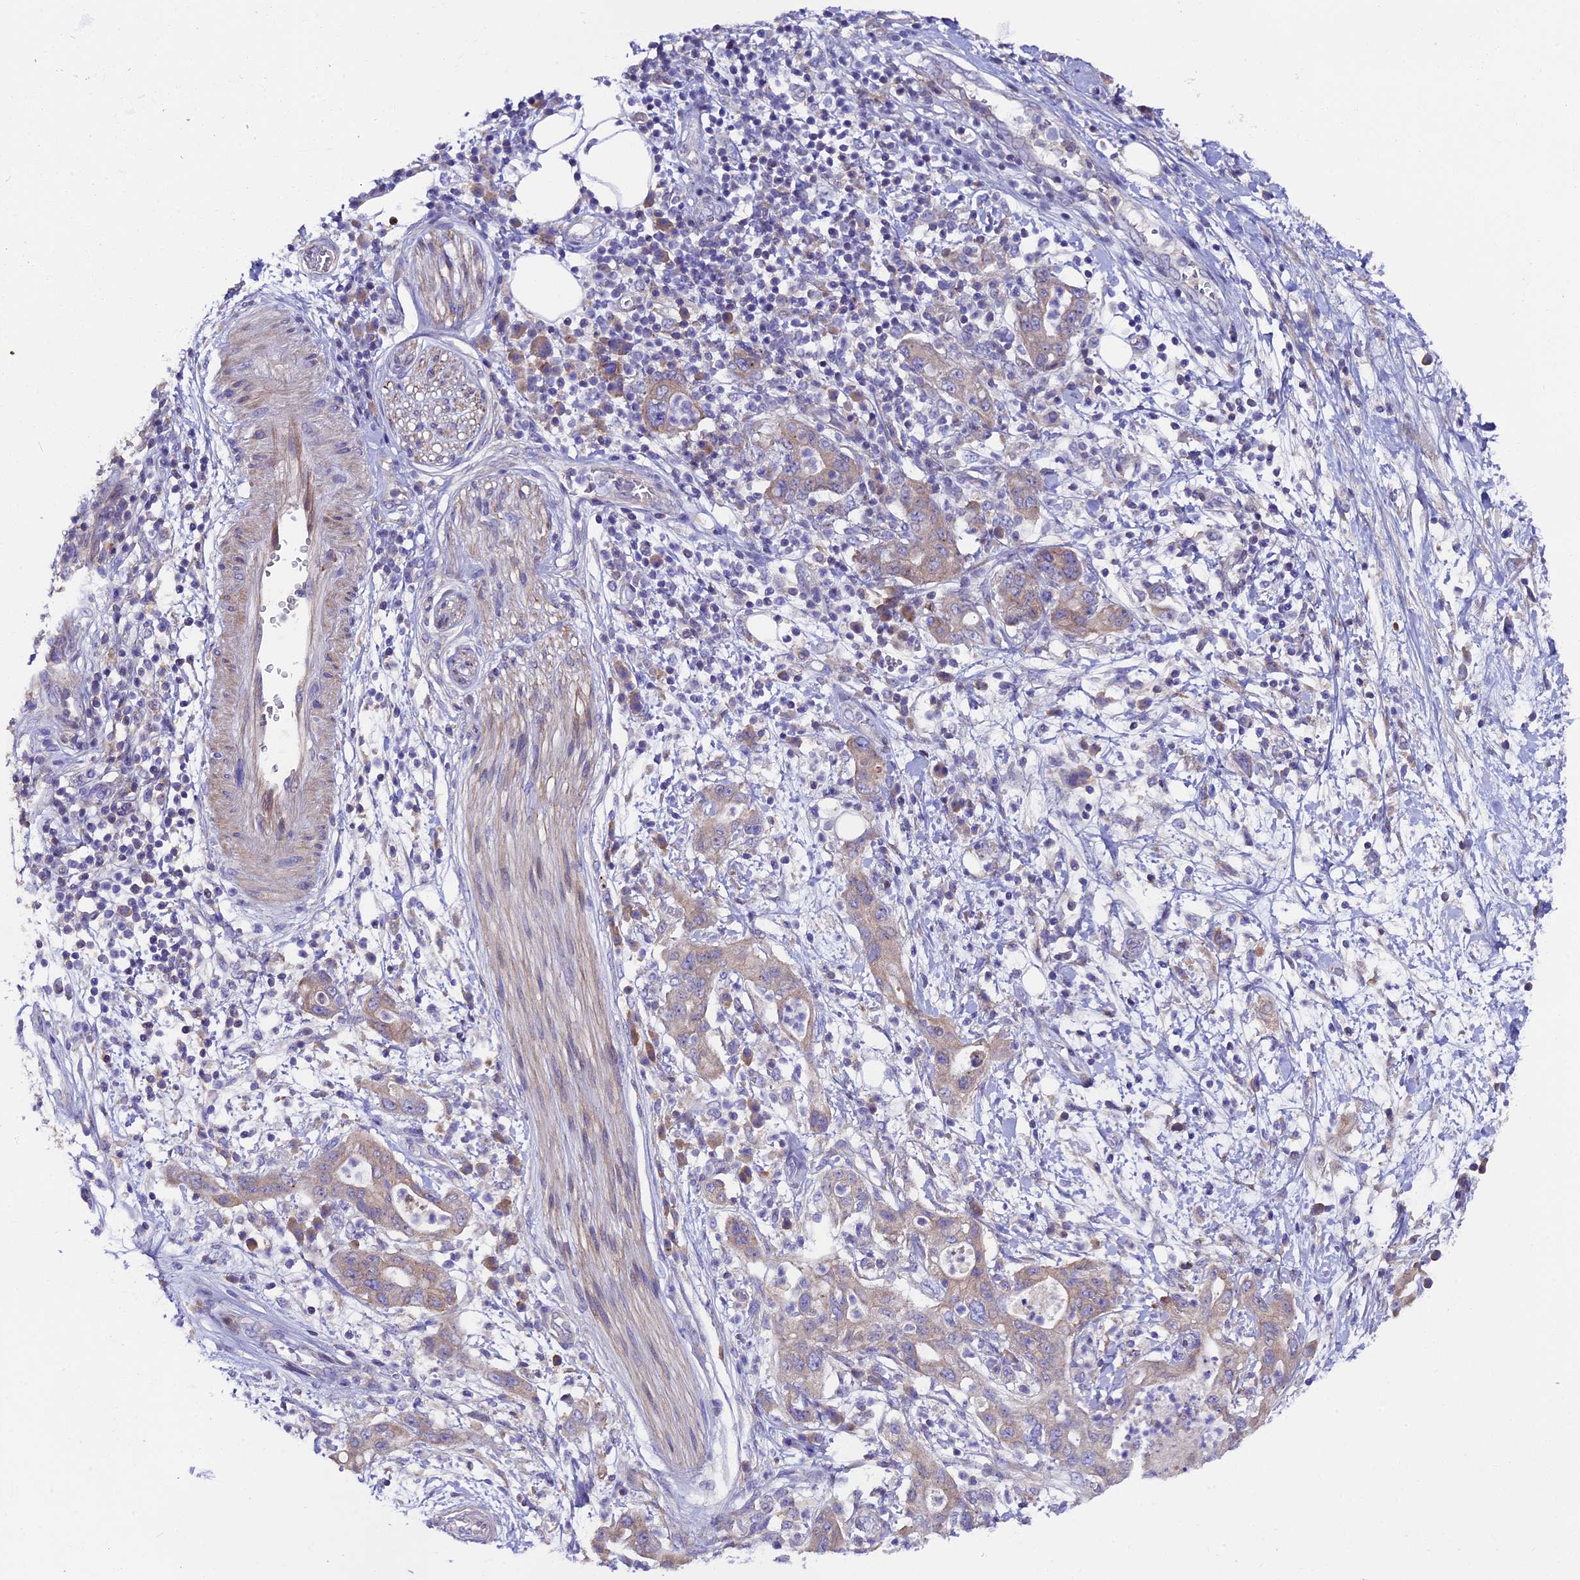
{"staining": {"intensity": "weak", "quantity": "25%-75%", "location": "cytoplasmic/membranous"}, "tissue": "pancreatic cancer", "cell_type": "Tumor cells", "image_type": "cancer", "snomed": [{"axis": "morphology", "description": "Adenocarcinoma, NOS"}, {"axis": "topography", "description": "Pancreas"}], "caption": "High-power microscopy captured an immunohistochemistry (IHC) micrograph of pancreatic cancer, revealing weak cytoplasmic/membranous positivity in about 25%-75% of tumor cells.", "gene": "PIGU", "patient": {"sex": "female", "age": 73}}